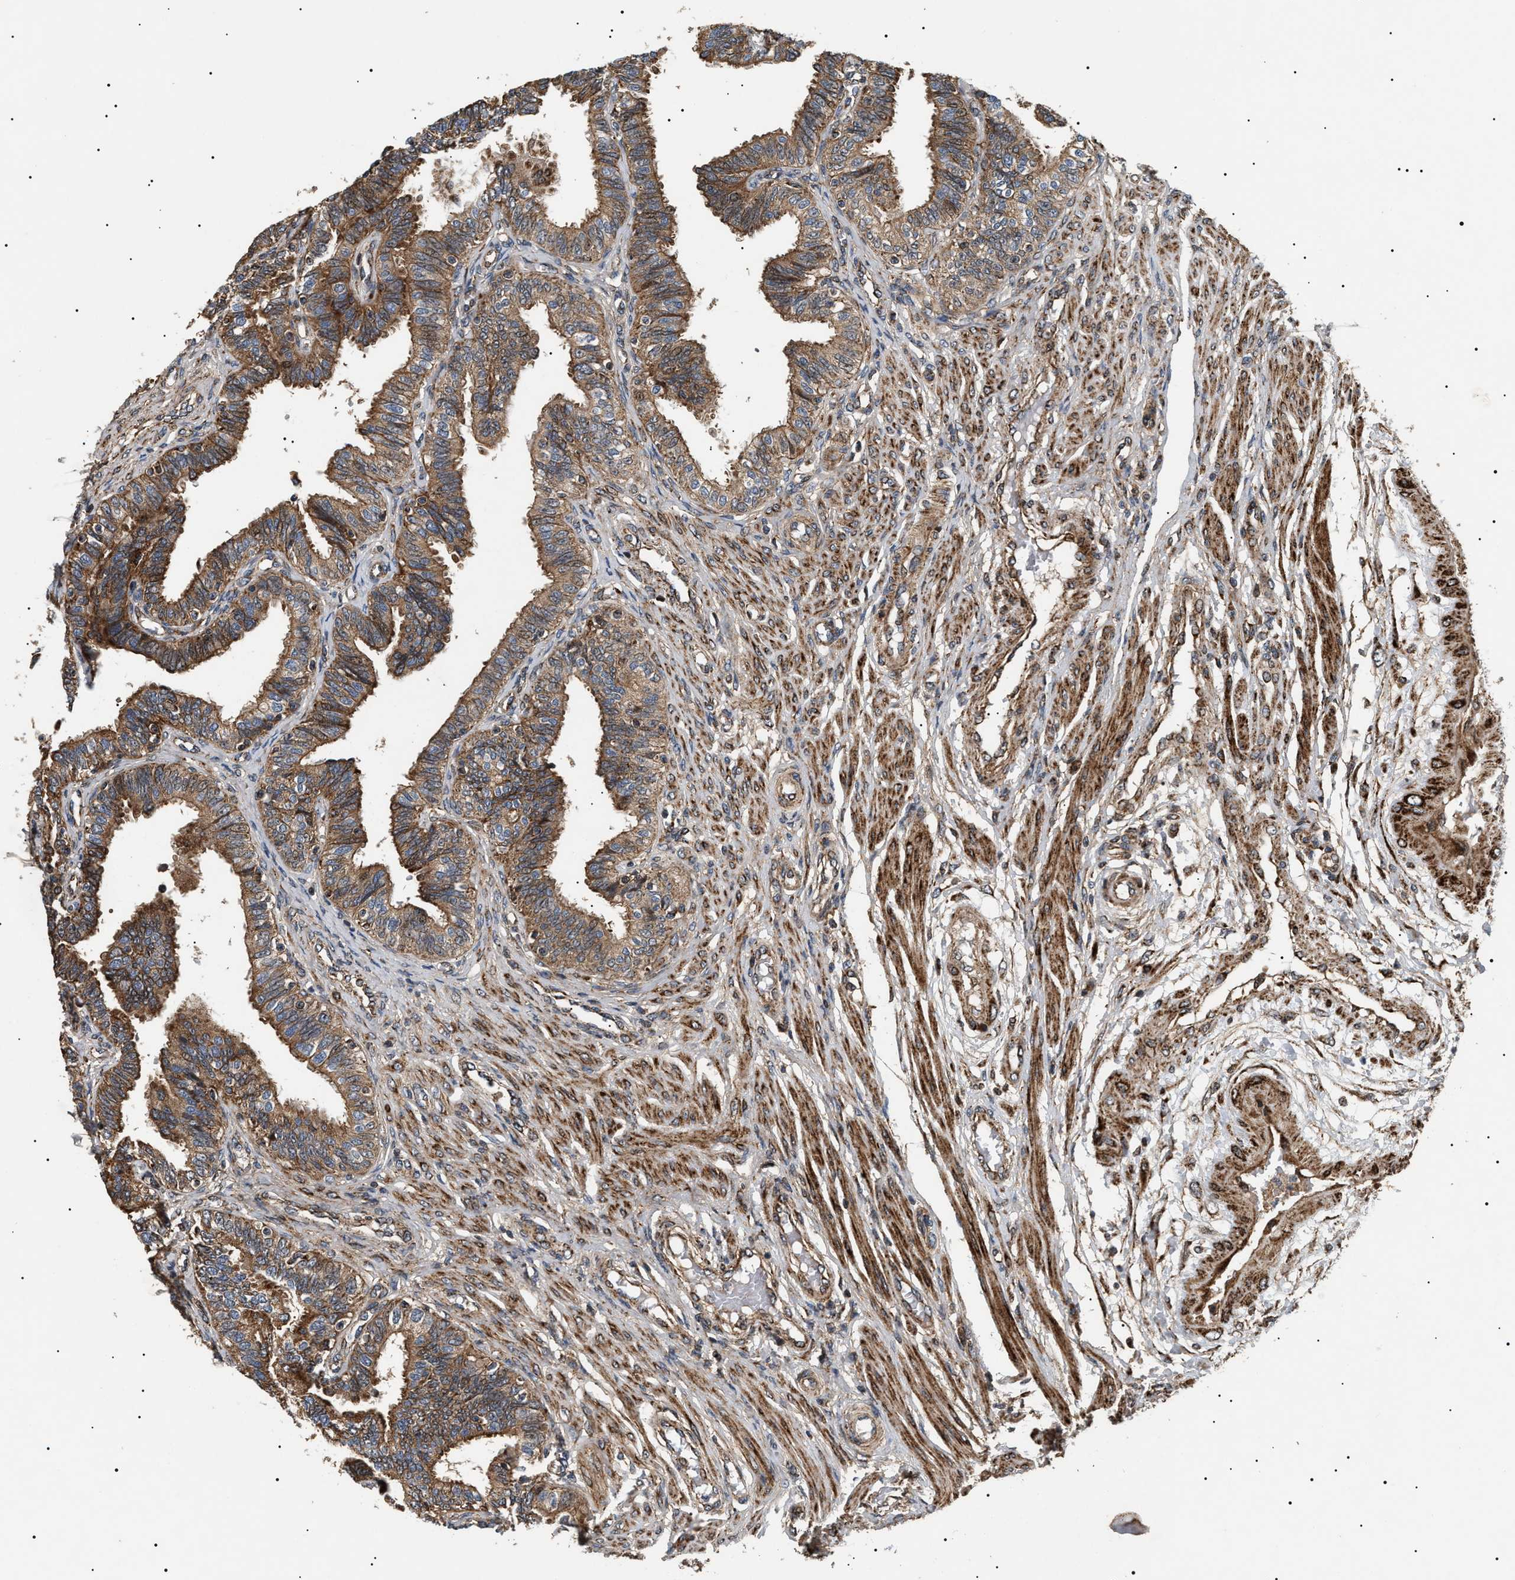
{"staining": {"intensity": "moderate", "quantity": ">75%", "location": "cytoplasmic/membranous"}, "tissue": "fallopian tube", "cell_type": "Glandular cells", "image_type": "normal", "snomed": [{"axis": "morphology", "description": "Normal tissue, NOS"}, {"axis": "topography", "description": "Fallopian tube"}, {"axis": "topography", "description": "Placenta"}], "caption": "A histopathology image of human fallopian tube stained for a protein exhibits moderate cytoplasmic/membranous brown staining in glandular cells.", "gene": "ZBTB26", "patient": {"sex": "female", "age": 34}}